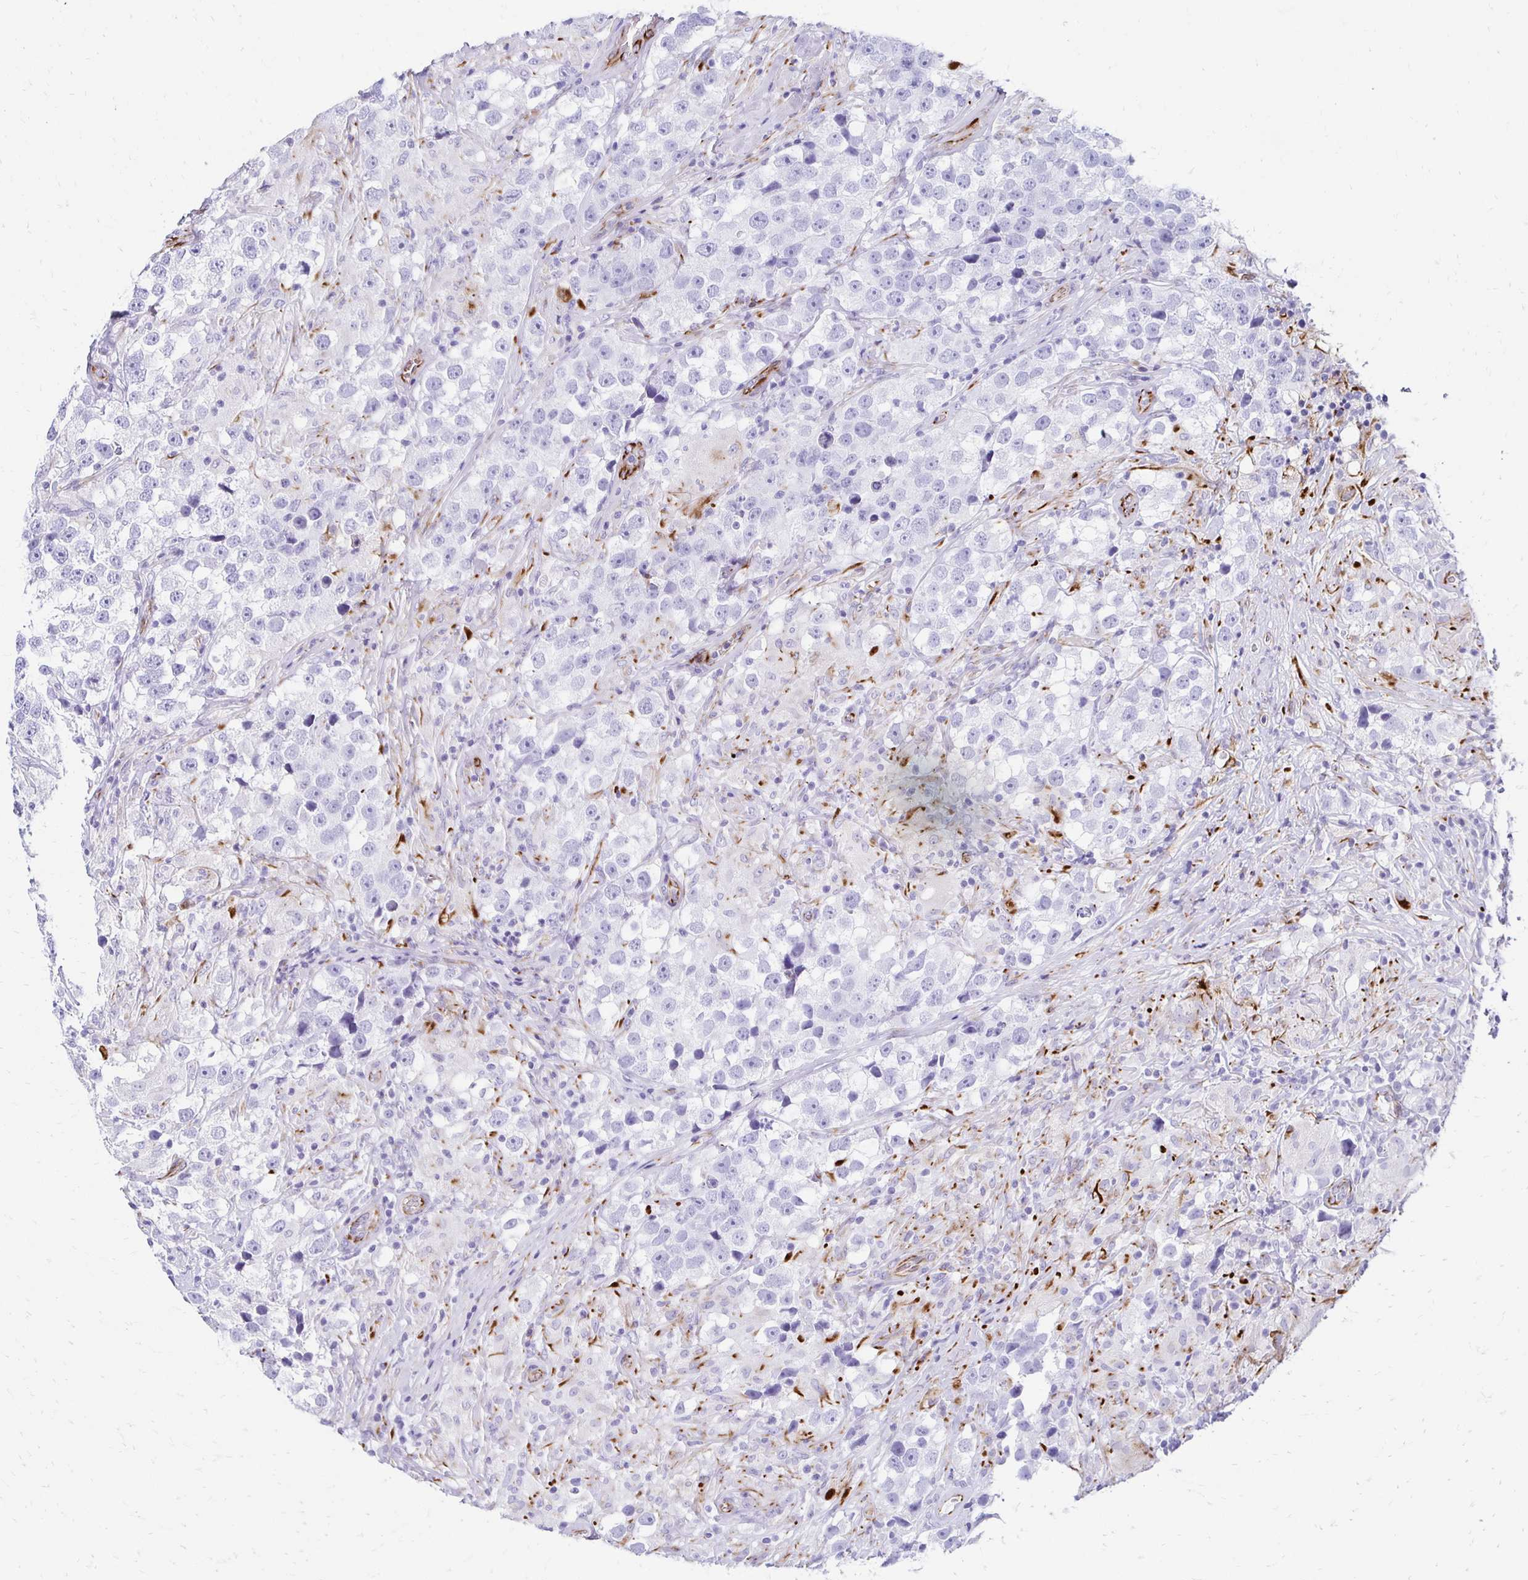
{"staining": {"intensity": "negative", "quantity": "none", "location": "none"}, "tissue": "testis cancer", "cell_type": "Tumor cells", "image_type": "cancer", "snomed": [{"axis": "morphology", "description": "Seminoma, NOS"}, {"axis": "topography", "description": "Testis"}], "caption": "Testis cancer was stained to show a protein in brown. There is no significant staining in tumor cells.", "gene": "TMEM54", "patient": {"sex": "male", "age": 46}}